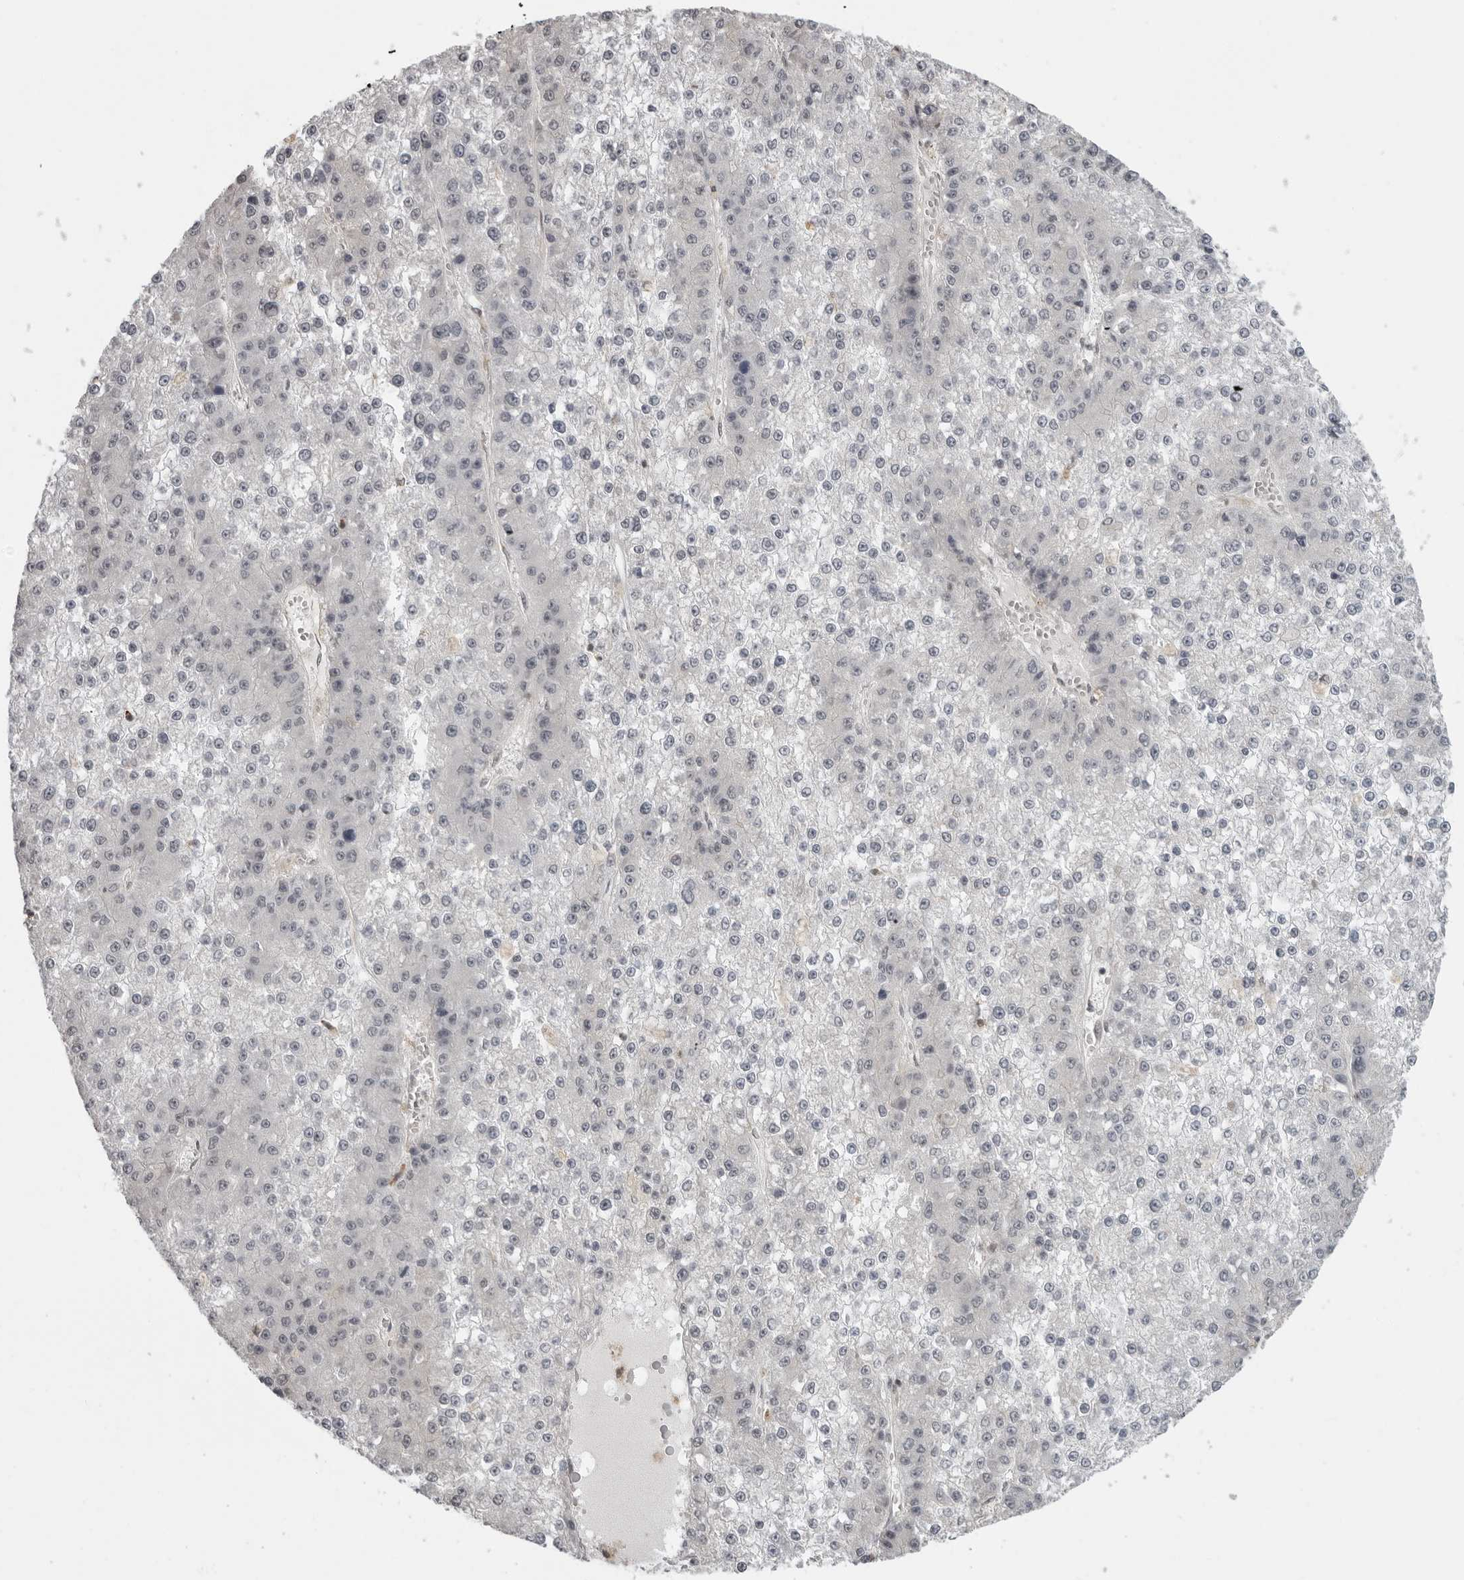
{"staining": {"intensity": "negative", "quantity": "none", "location": "none"}, "tissue": "liver cancer", "cell_type": "Tumor cells", "image_type": "cancer", "snomed": [{"axis": "morphology", "description": "Carcinoma, Hepatocellular, NOS"}, {"axis": "topography", "description": "Liver"}], "caption": "Immunohistochemical staining of liver hepatocellular carcinoma shows no significant positivity in tumor cells.", "gene": "PDCL3", "patient": {"sex": "female", "age": 73}}